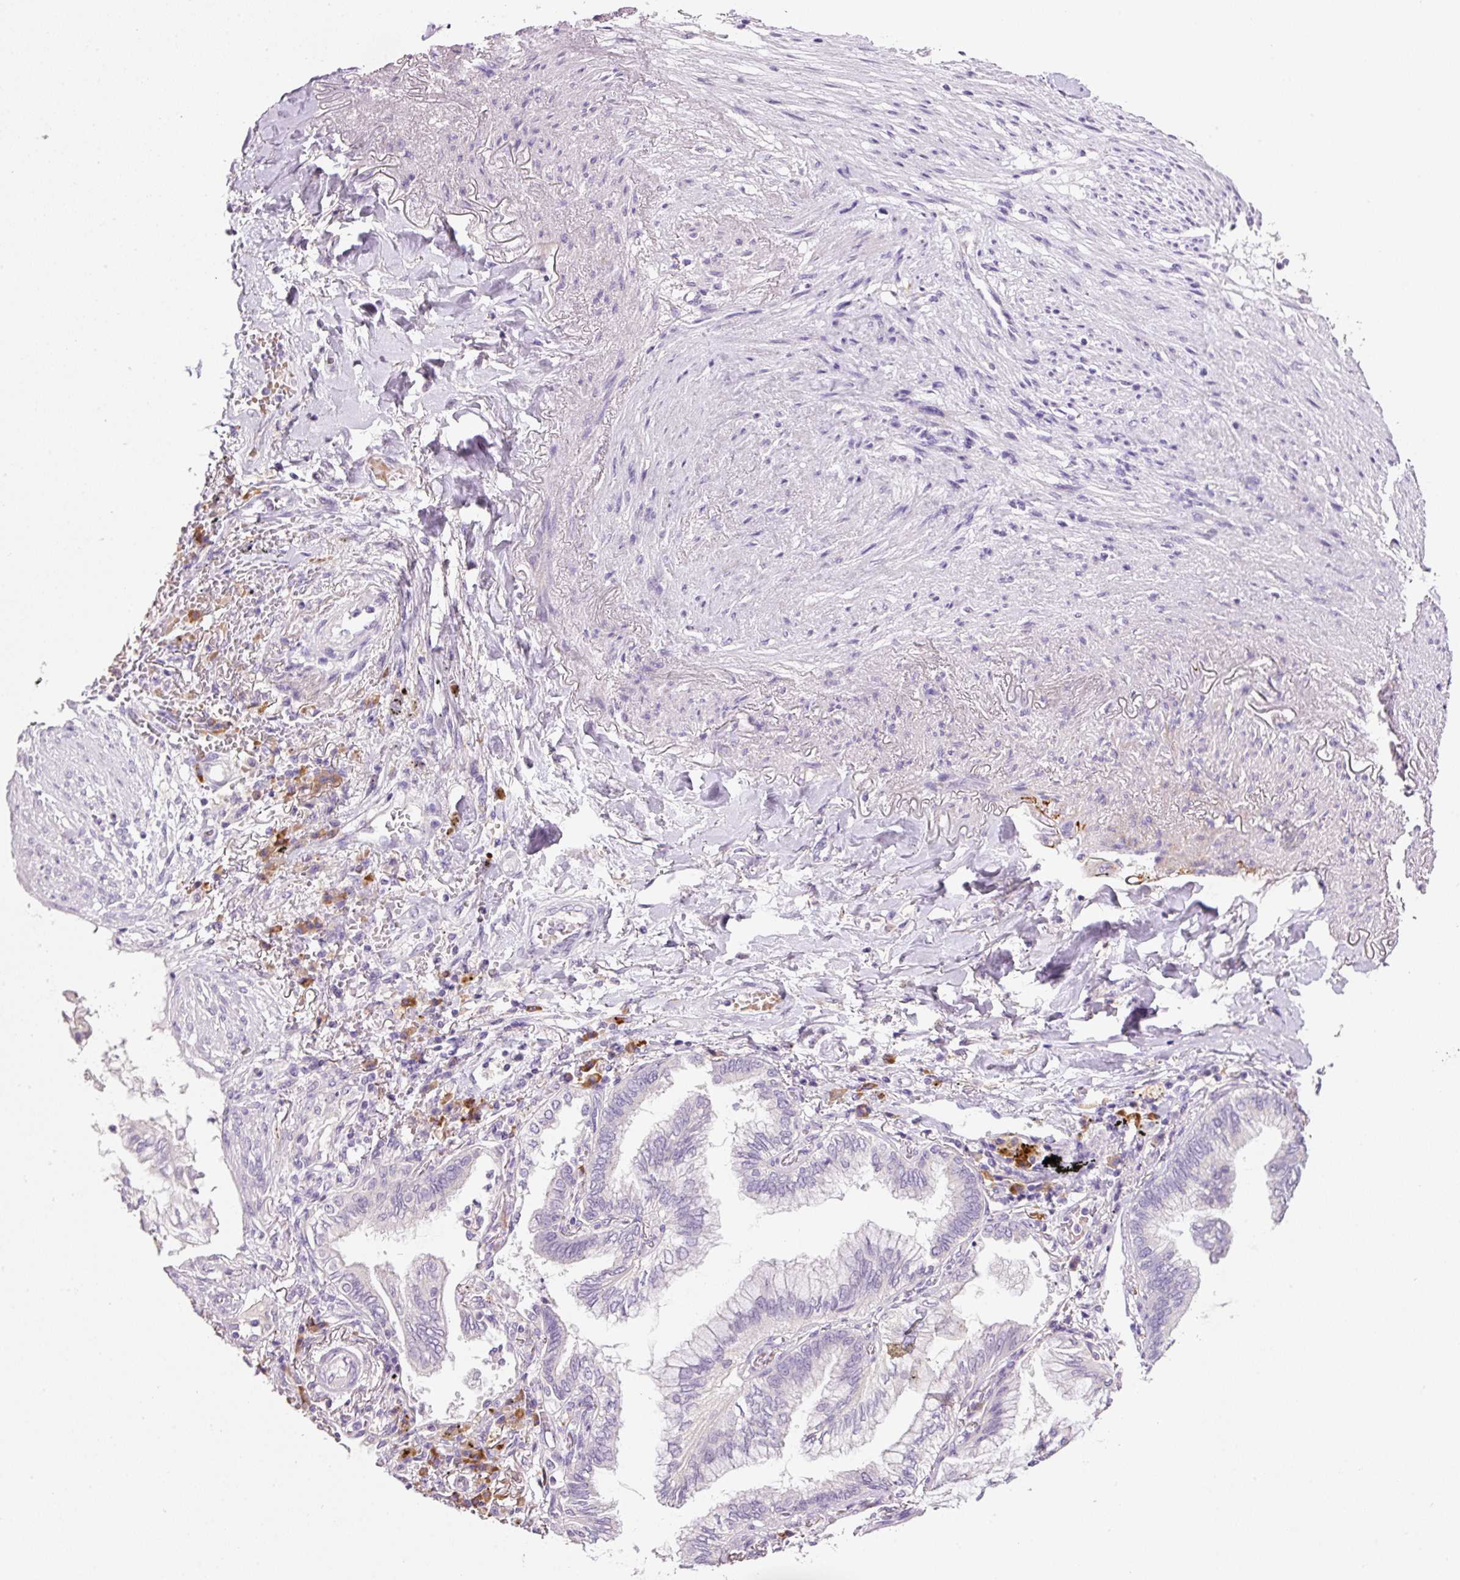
{"staining": {"intensity": "negative", "quantity": "none", "location": "none"}, "tissue": "lung cancer", "cell_type": "Tumor cells", "image_type": "cancer", "snomed": [{"axis": "morphology", "description": "Adenocarcinoma, NOS"}, {"axis": "topography", "description": "Lung"}], "caption": "Tumor cells show no significant protein staining in lung cancer (adenocarcinoma).", "gene": "TENT5C", "patient": {"sex": "female", "age": 70}}